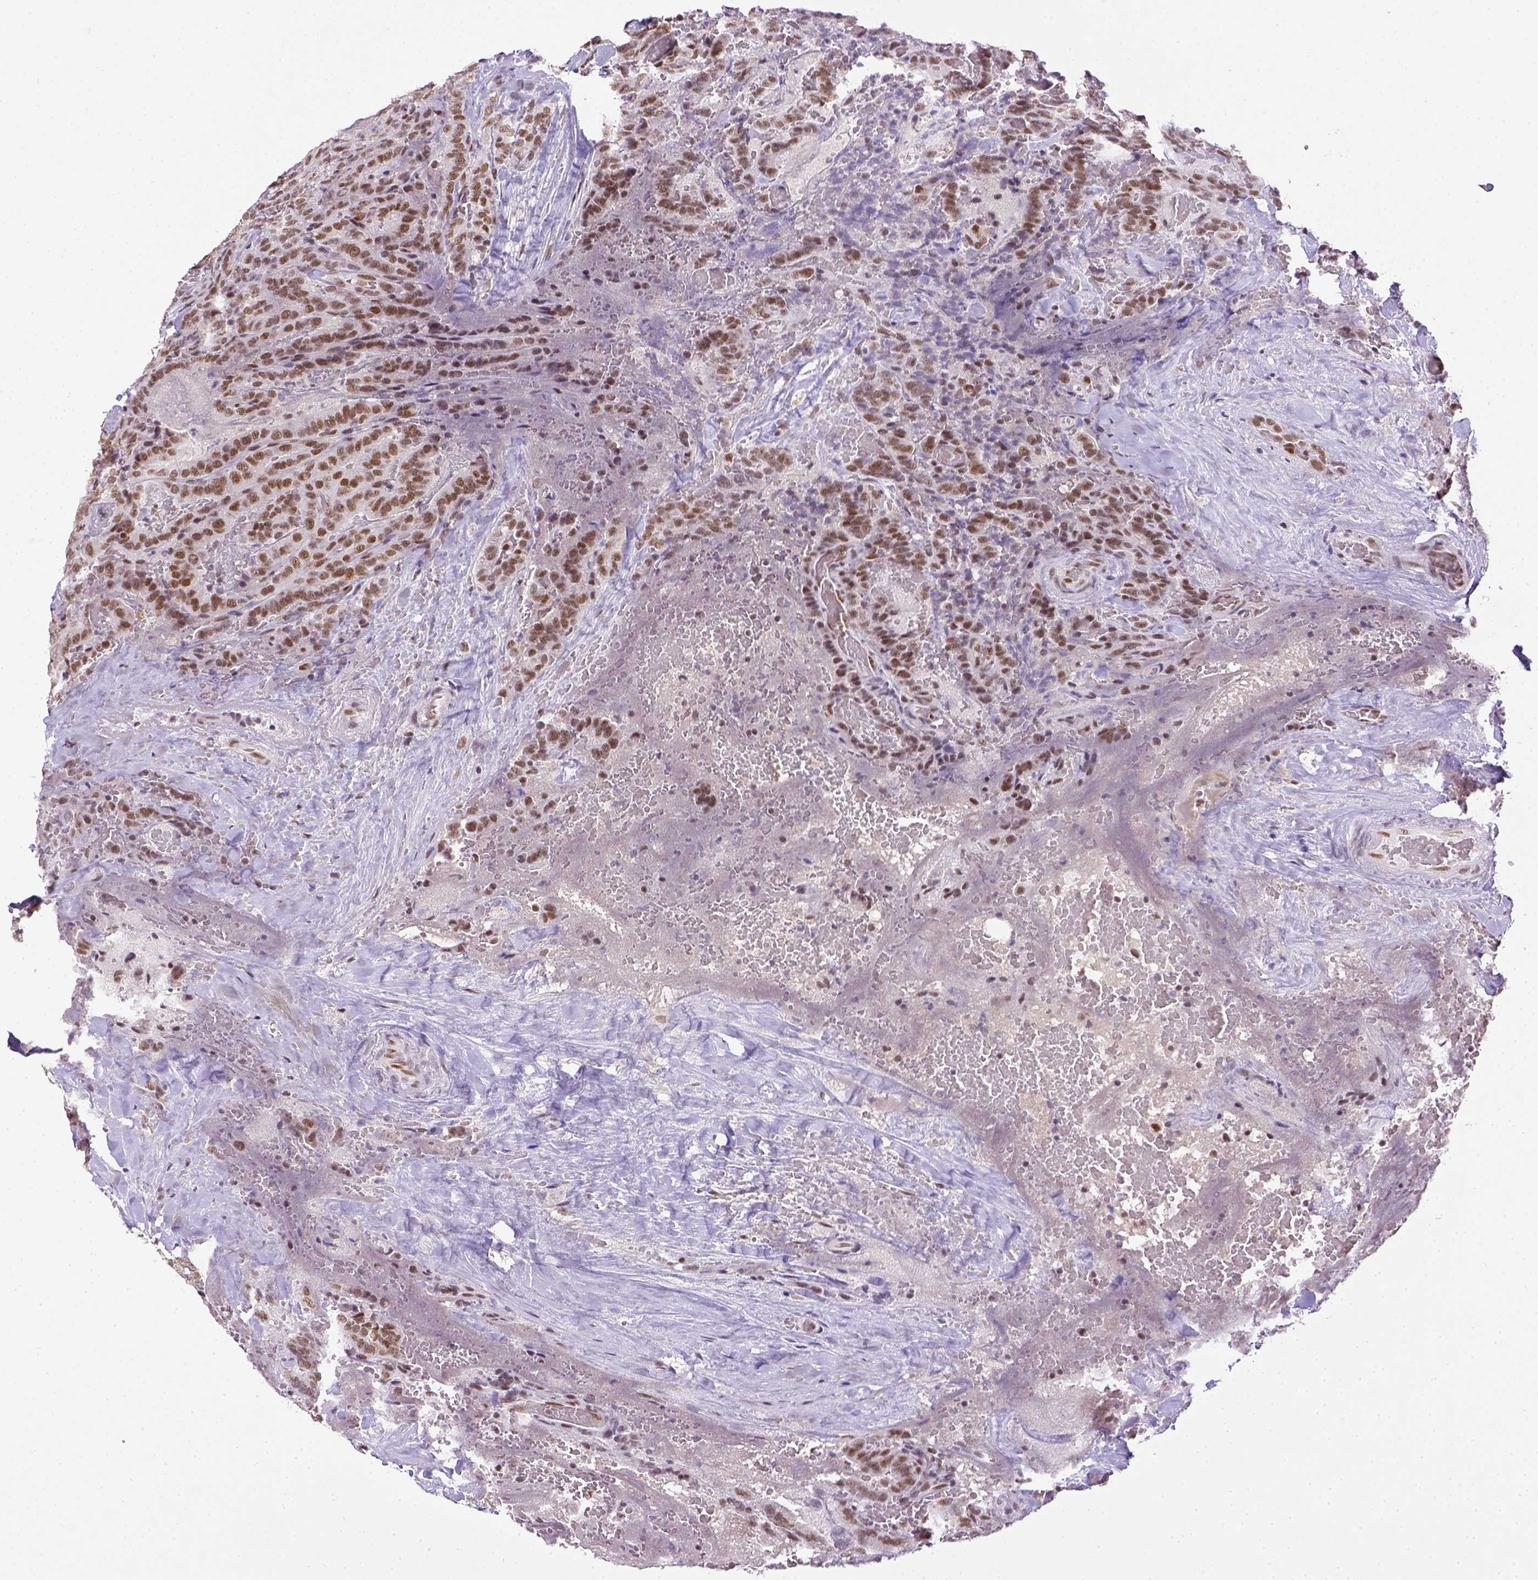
{"staining": {"intensity": "moderate", "quantity": ">75%", "location": "nuclear"}, "tissue": "thyroid cancer", "cell_type": "Tumor cells", "image_type": "cancer", "snomed": [{"axis": "morphology", "description": "Papillary adenocarcinoma, NOS"}, {"axis": "topography", "description": "Thyroid gland"}], "caption": "Immunohistochemical staining of human thyroid papillary adenocarcinoma demonstrates medium levels of moderate nuclear positivity in approximately >75% of tumor cells.", "gene": "ERCC1", "patient": {"sex": "male", "age": 61}}